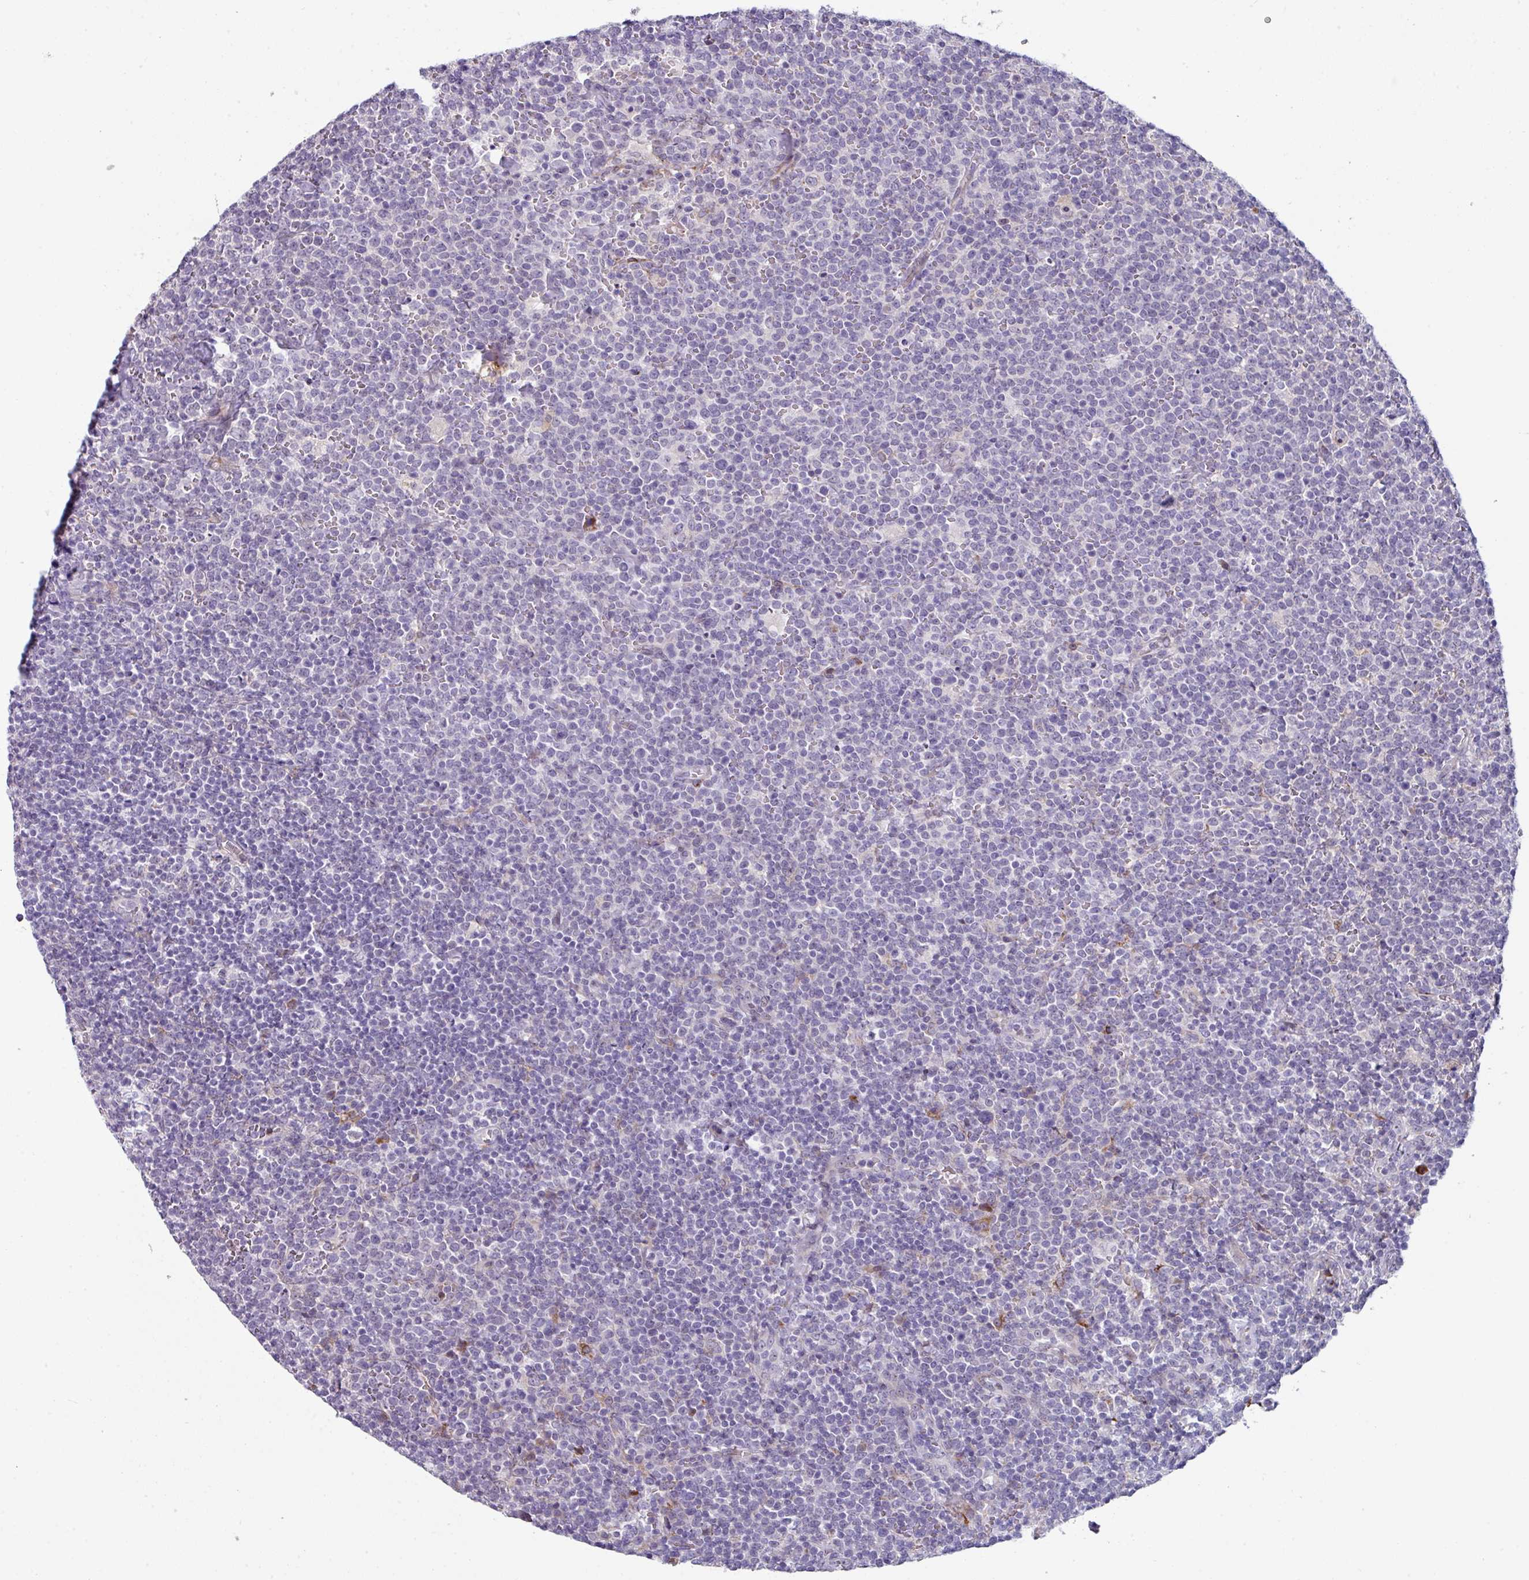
{"staining": {"intensity": "negative", "quantity": "none", "location": "none"}, "tissue": "lymphoma", "cell_type": "Tumor cells", "image_type": "cancer", "snomed": [{"axis": "morphology", "description": "Malignant lymphoma, non-Hodgkin's type, High grade"}, {"axis": "topography", "description": "Lymph node"}], "caption": "Immunohistochemistry image of lymphoma stained for a protein (brown), which shows no positivity in tumor cells.", "gene": "BMS1", "patient": {"sex": "male", "age": 61}}